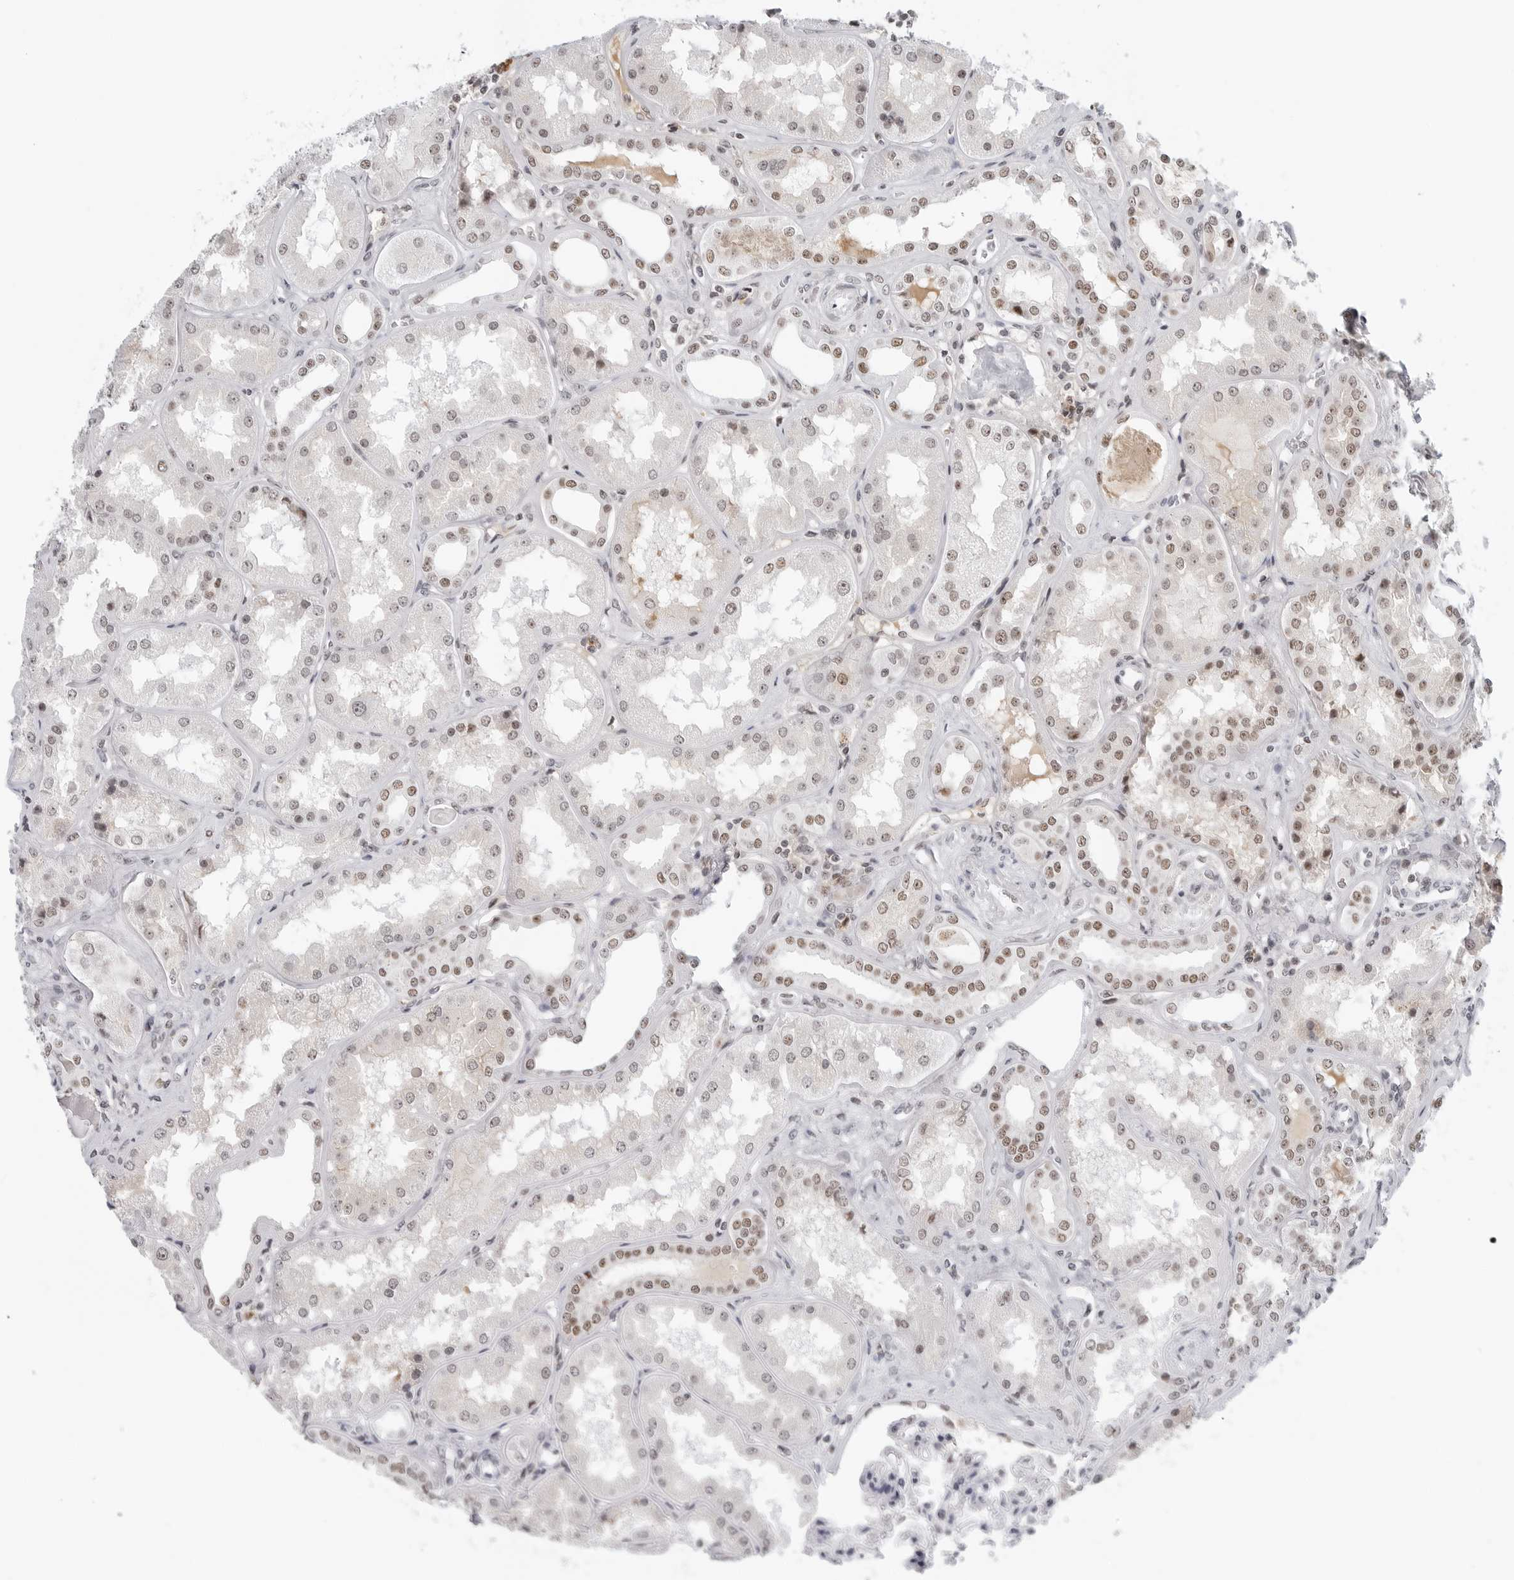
{"staining": {"intensity": "negative", "quantity": "none", "location": "none"}, "tissue": "kidney", "cell_type": "Cells in glomeruli", "image_type": "normal", "snomed": [{"axis": "morphology", "description": "Normal tissue, NOS"}, {"axis": "topography", "description": "Kidney"}], "caption": "An immunohistochemistry image of benign kidney is shown. There is no staining in cells in glomeruli of kidney. (Brightfield microscopy of DAB (3,3'-diaminobenzidine) immunohistochemistry at high magnification).", "gene": "WRAP53", "patient": {"sex": "female", "age": 56}}